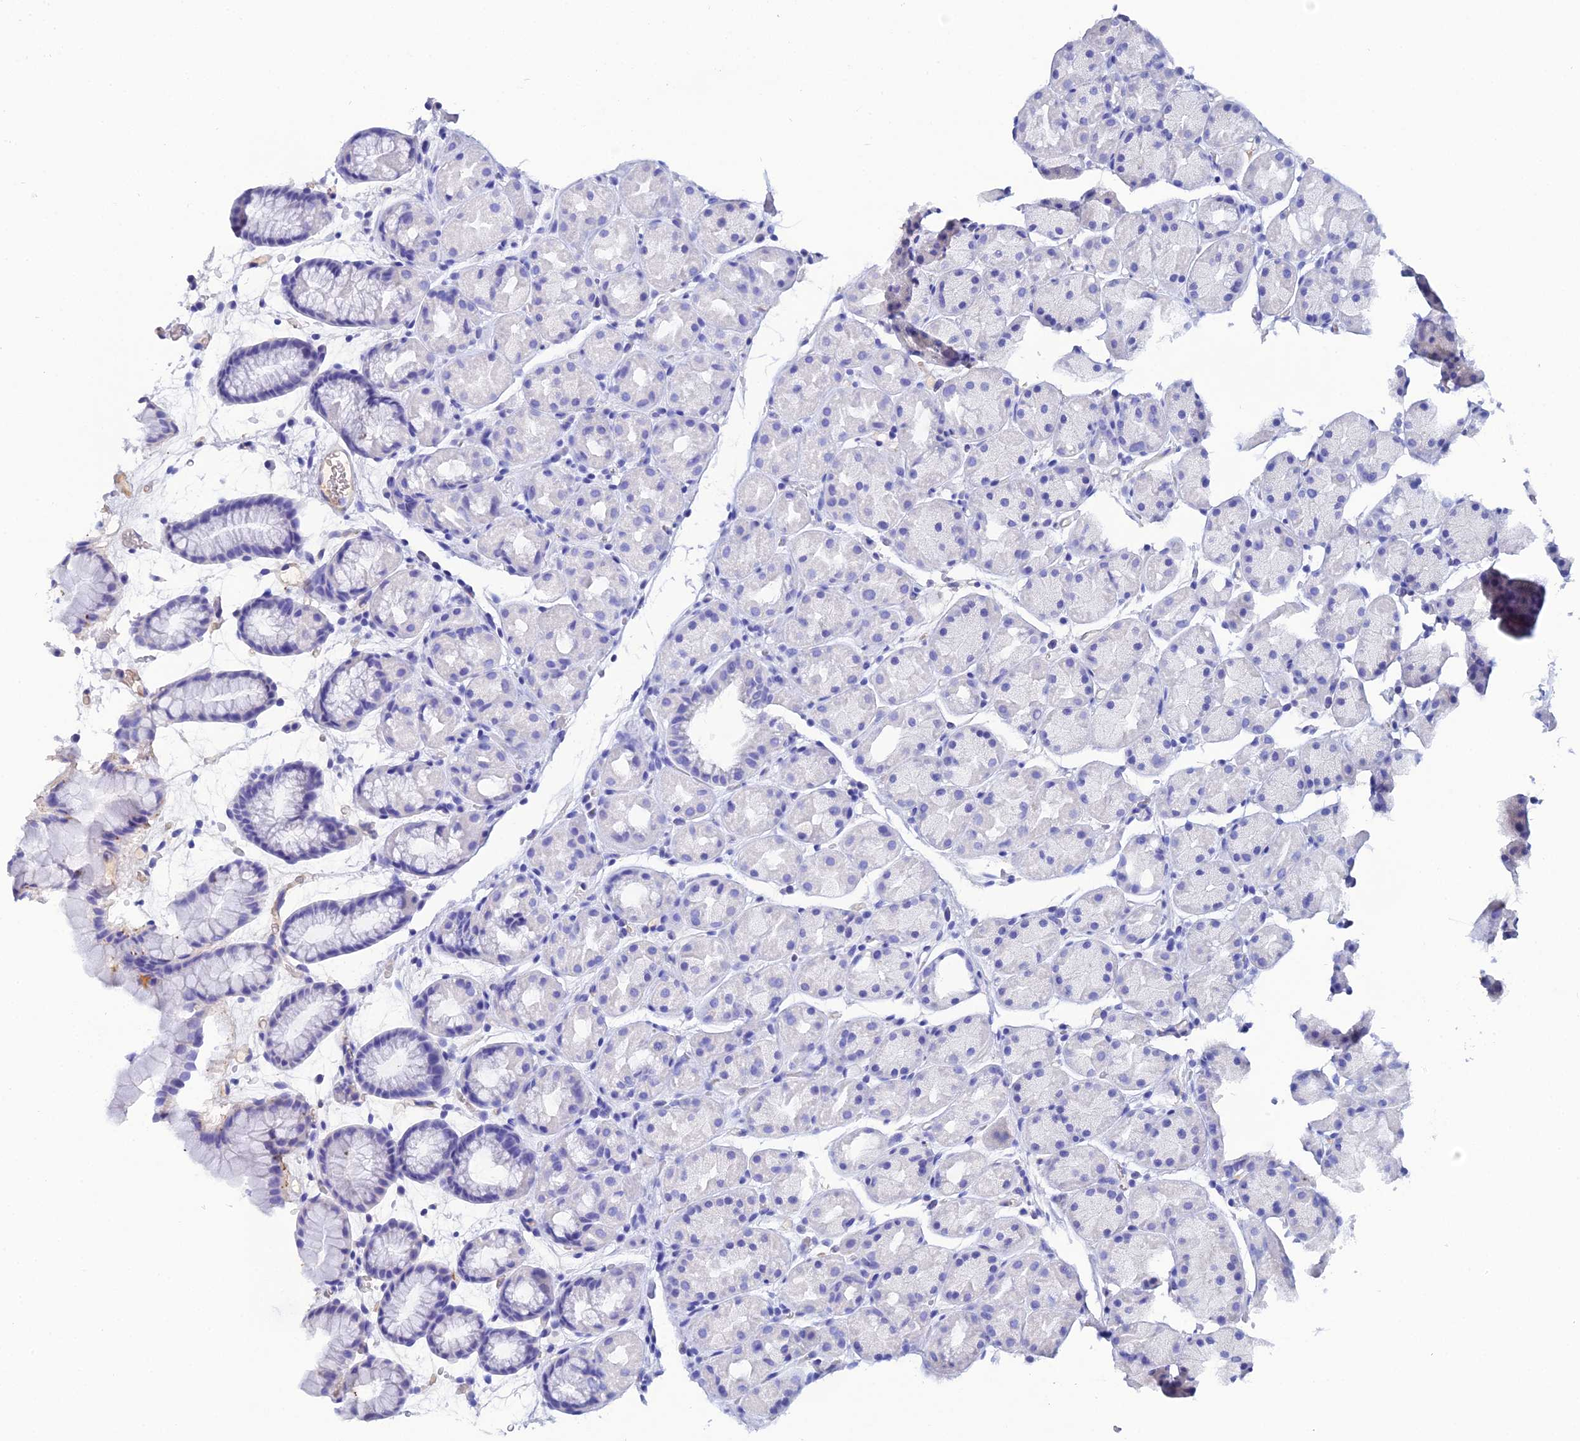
{"staining": {"intensity": "negative", "quantity": "none", "location": "none"}, "tissue": "stomach", "cell_type": "Glandular cells", "image_type": "normal", "snomed": [{"axis": "morphology", "description": "Normal tissue, NOS"}, {"axis": "topography", "description": "Stomach, upper"}, {"axis": "topography", "description": "Stomach"}], "caption": "DAB (3,3'-diaminobenzidine) immunohistochemical staining of unremarkable human stomach reveals no significant staining in glandular cells.", "gene": "CELA3A", "patient": {"sex": "male", "age": 47}}